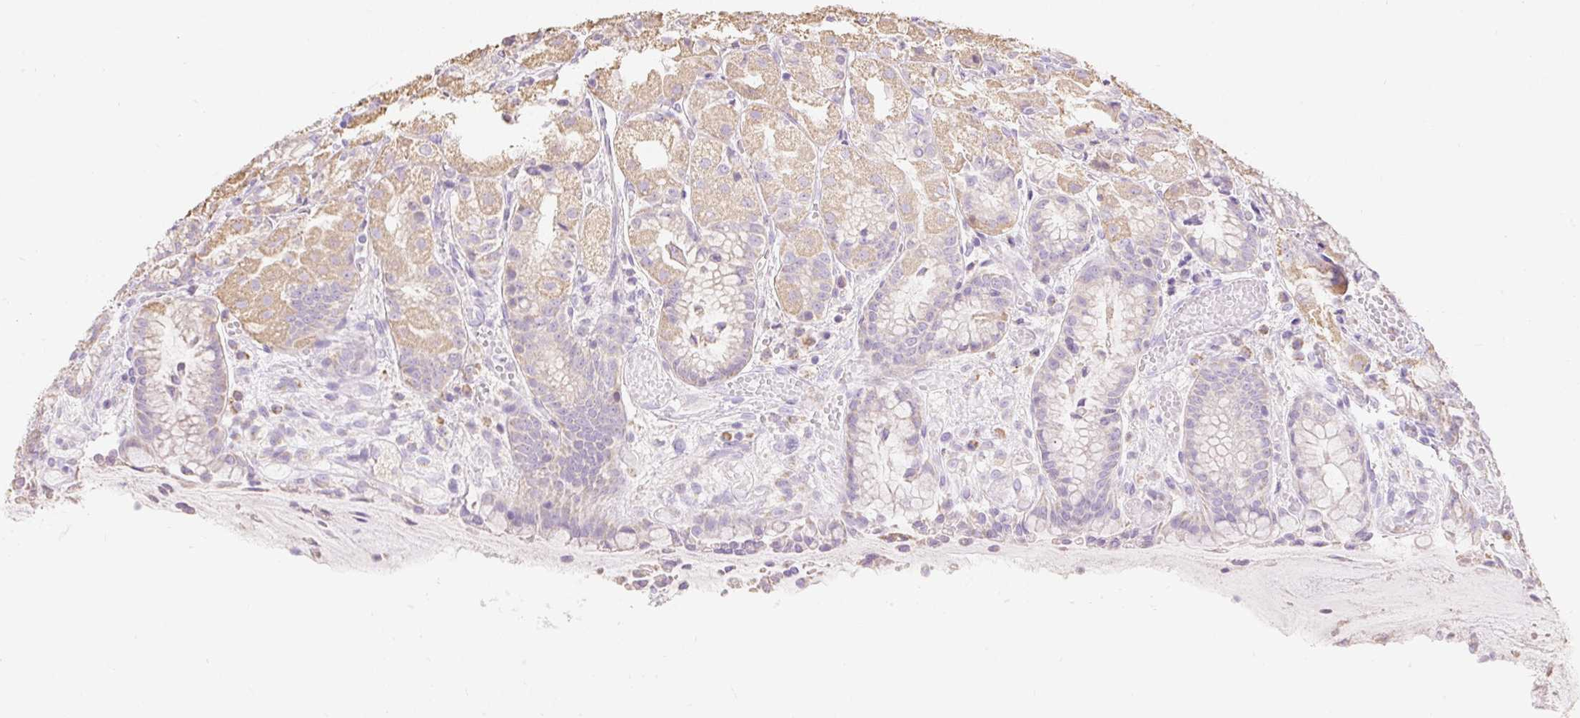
{"staining": {"intensity": "weak", "quantity": "25%-75%", "location": "cytoplasmic/membranous"}, "tissue": "stomach", "cell_type": "Glandular cells", "image_type": "normal", "snomed": [{"axis": "morphology", "description": "Normal tissue, NOS"}, {"axis": "topography", "description": "Stomach, upper"}], "caption": "This is a micrograph of immunohistochemistry staining of benign stomach, which shows weak expression in the cytoplasmic/membranous of glandular cells.", "gene": "DHX35", "patient": {"sex": "male", "age": 72}}